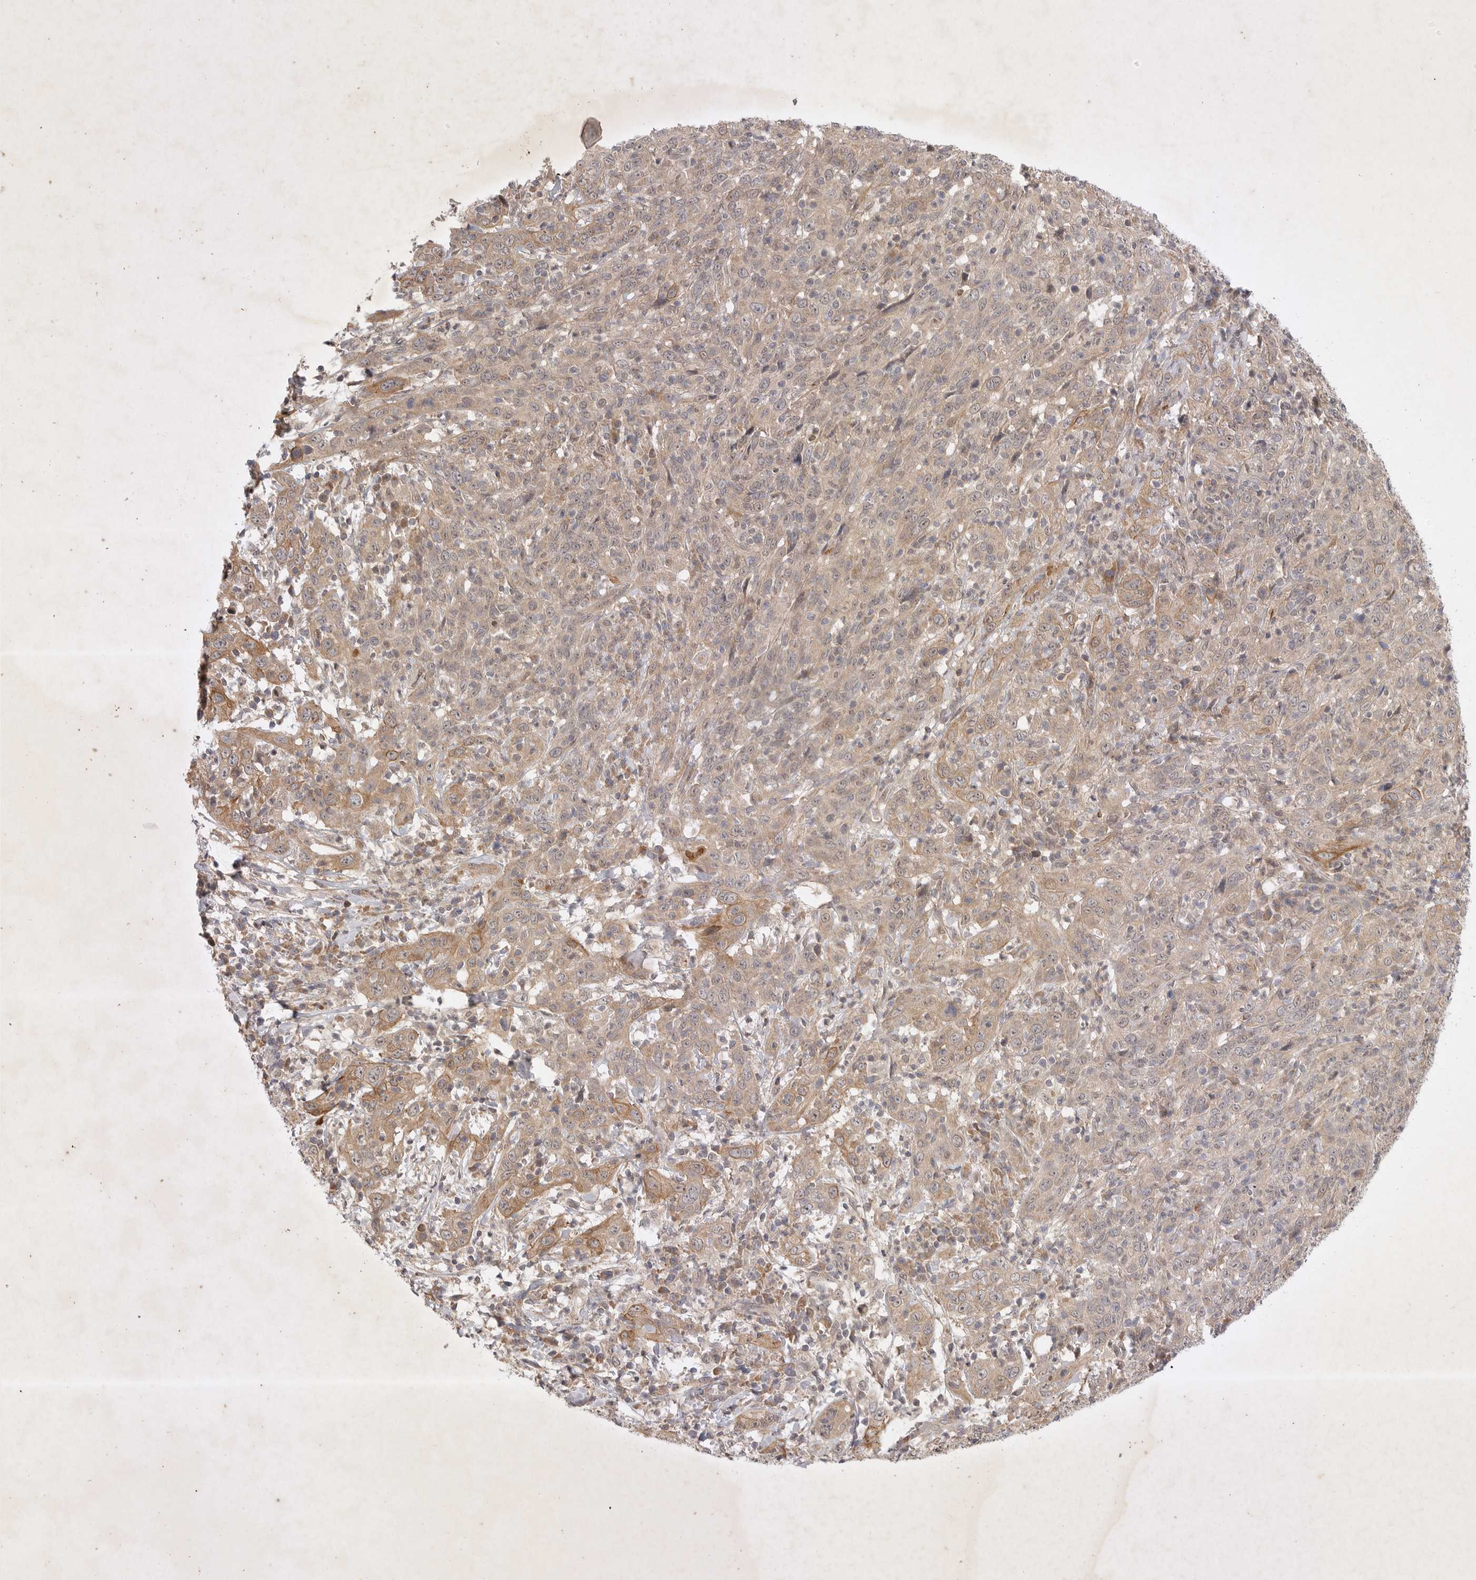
{"staining": {"intensity": "moderate", "quantity": ">75%", "location": "cytoplasmic/membranous"}, "tissue": "cervical cancer", "cell_type": "Tumor cells", "image_type": "cancer", "snomed": [{"axis": "morphology", "description": "Squamous cell carcinoma, NOS"}, {"axis": "topography", "description": "Cervix"}], "caption": "Squamous cell carcinoma (cervical) tissue demonstrates moderate cytoplasmic/membranous staining in approximately >75% of tumor cells, visualized by immunohistochemistry.", "gene": "PTPDC1", "patient": {"sex": "female", "age": 46}}